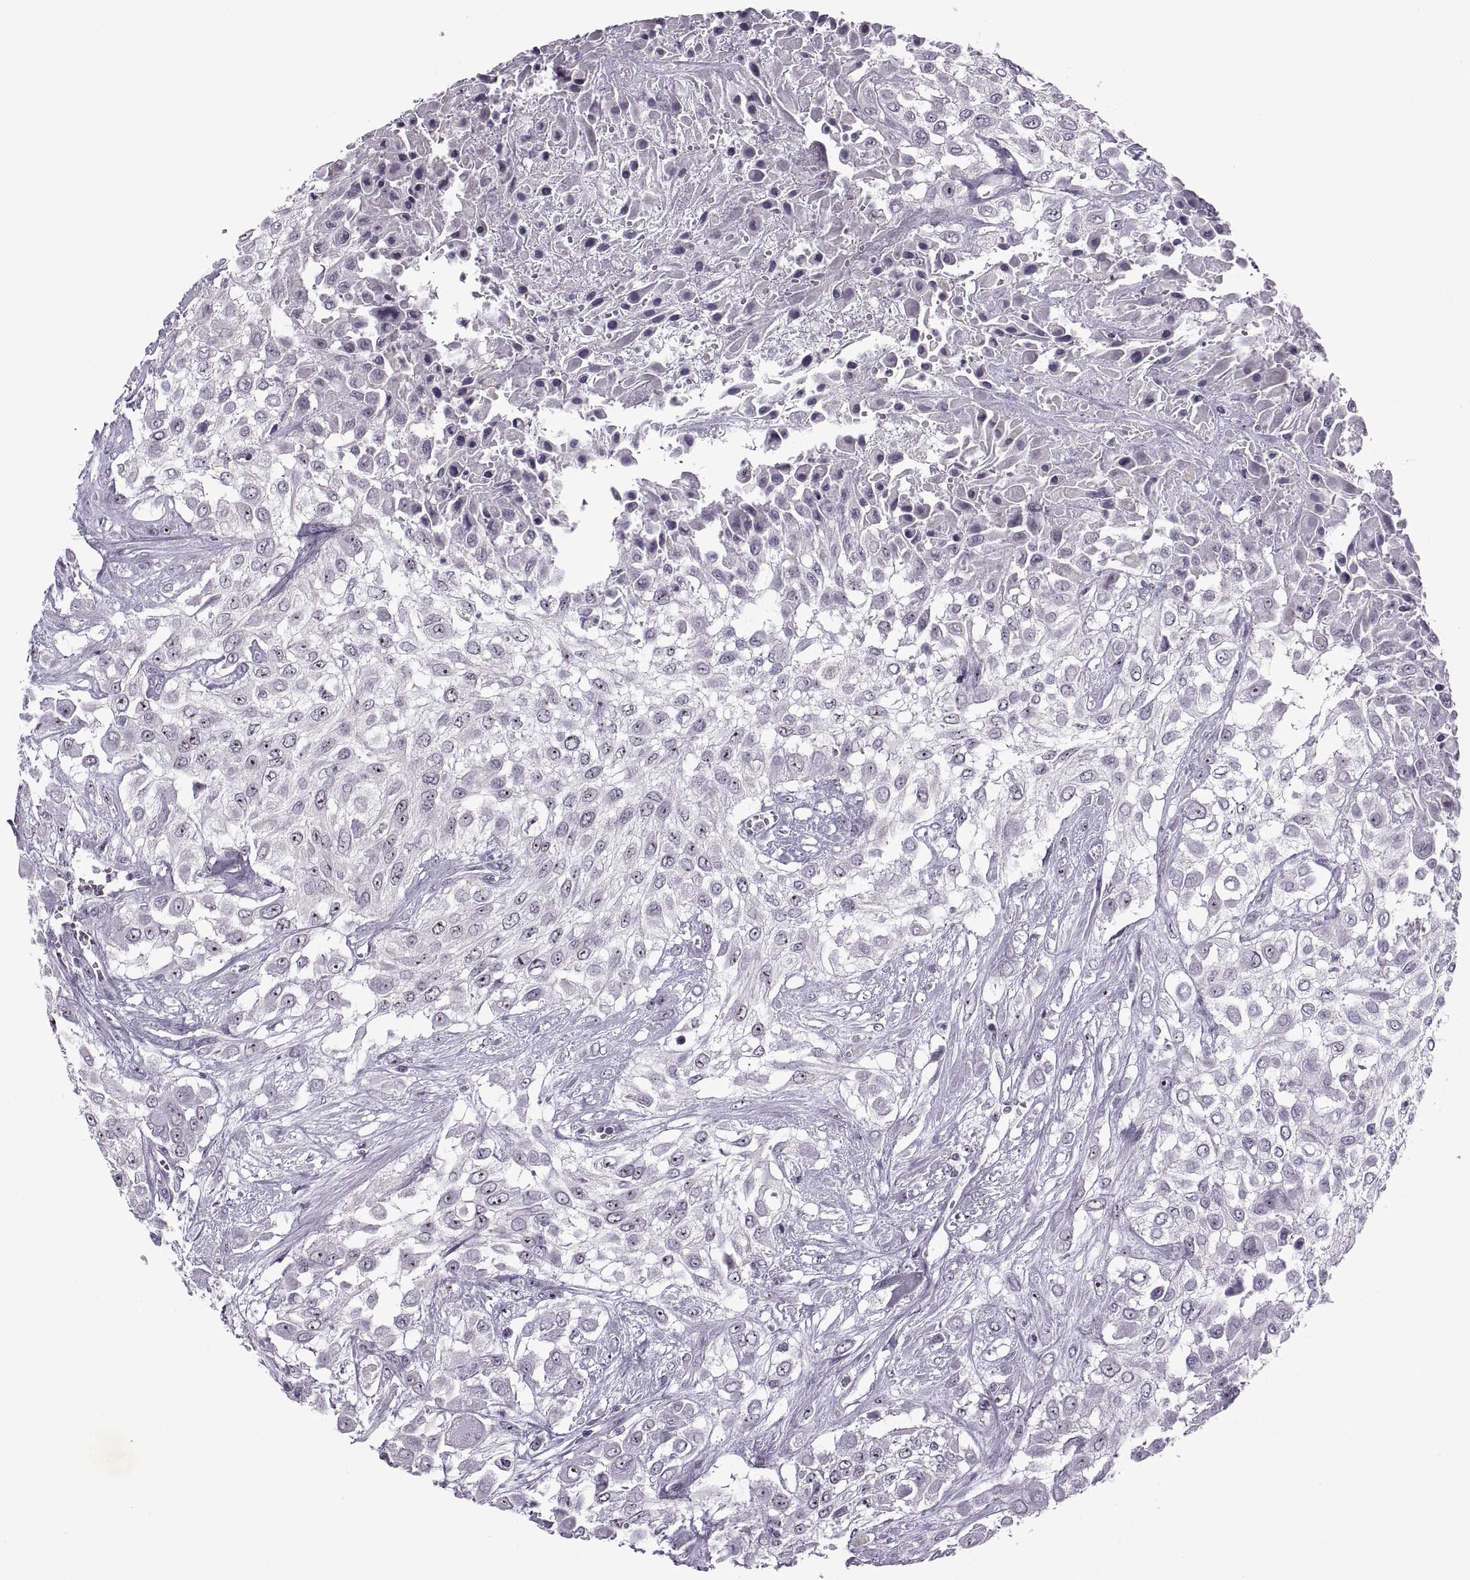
{"staining": {"intensity": "strong", "quantity": "<25%", "location": "nuclear"}, "tissue": "urothelial cancer", "cell_type": "Tumor cells", "image_type": "cancer", "snomed": [{"axis": "morphology", "description": "Urothelial carcinoma, High grade"}, {"axis": "topography", "description": "Urinary bladder"}], "caption": "Urothelial carcinoma (high-grade) stained for a protein (brown) exhibits strong nuclear positive expression in about <25% of tumor cells.", "gene": "SINHCAF", "patient": {"sex": "male", "age": 57}}